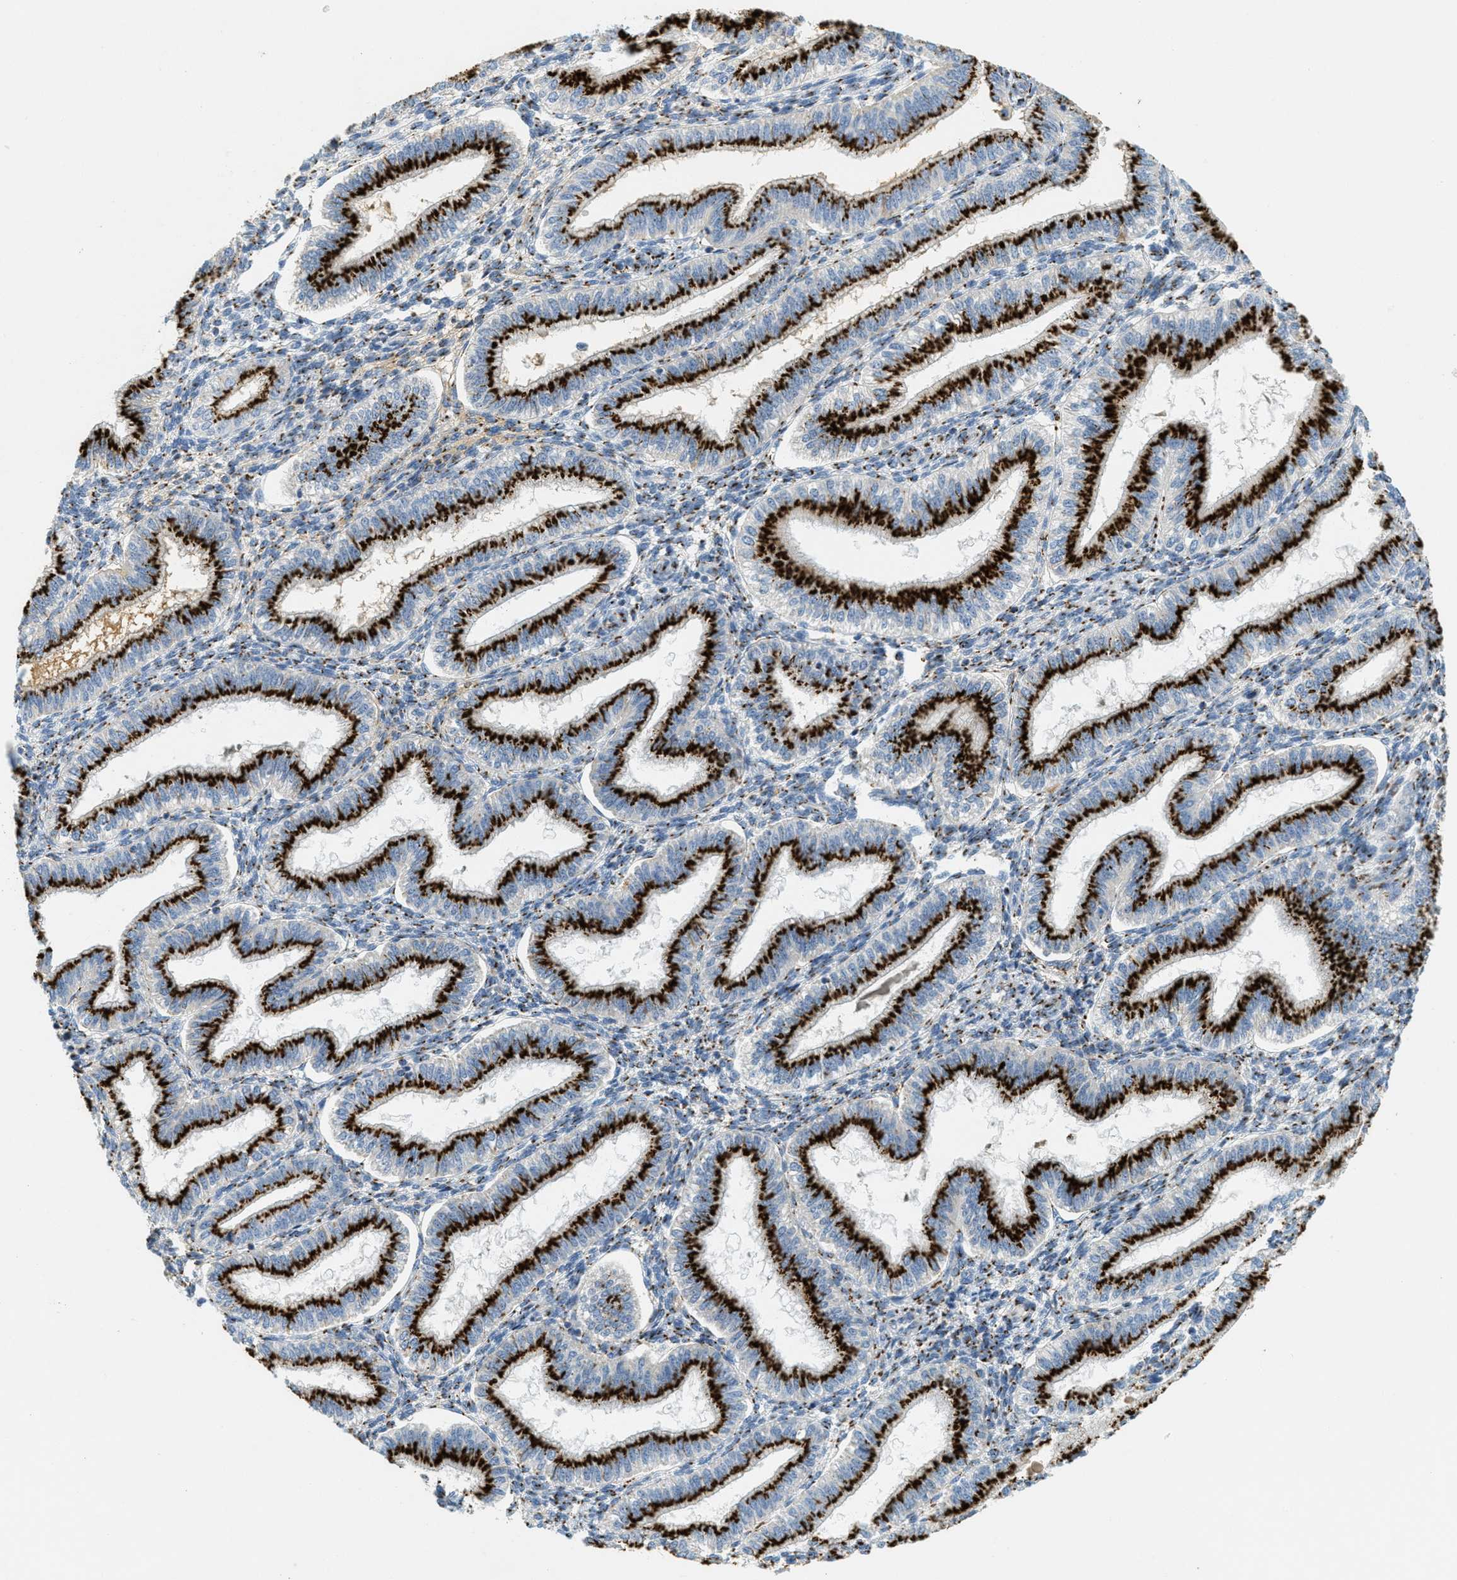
{"staining": {"intensity": "moderate", "quantity": "<25%", "location": "cytoplasmic/membranous"}, "tissue": "endometrium", "cell_type": "Cells in endometrial stroma", "image_type": "normal", "snomed": [{"axis": "morphology", "description": "Normal tissue, NOS"}, {"axis": "topography", "description": "Endometrium"}], "caption": "Immunohistochemistry (DAB) staining of normal endometrium reveals moderate cytoplasmic/membranous protein staining in approximately <25% of cells in endometrial stroma.", "gene": "ENTPD4", "patient": {"sex": "female", "age": 39}}